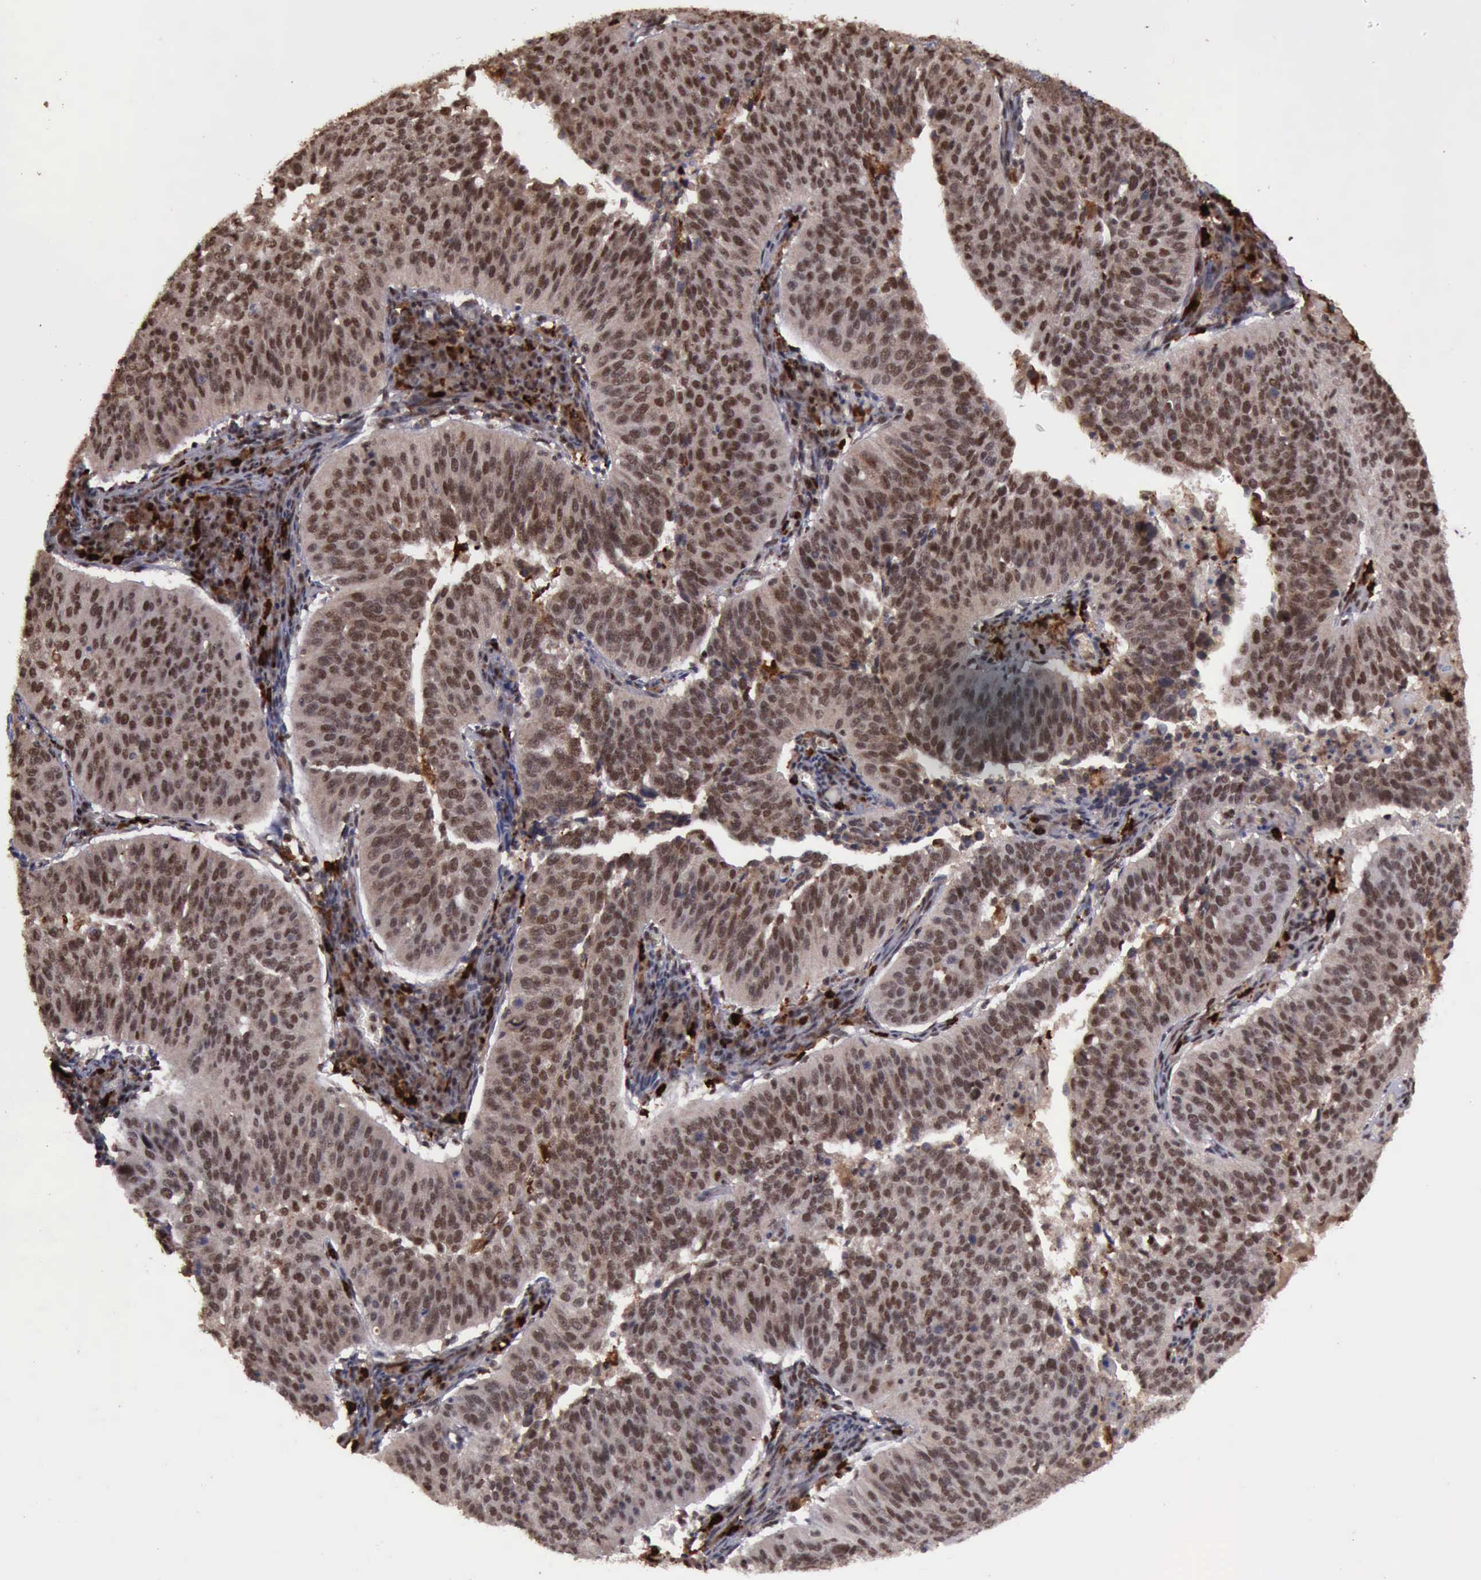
{"staining": {"intensity": "strong", "quantity": ">75%", "location": "cytoplasmic/membranous,nuclear"}, "tissue": "cervical cancer", "cell_type": "Tumor cells", "image_type": "cancer", "snomed": [{"axis": "morphology", "description": "Squamous cell carcinoma, NOS"}, {"axis": "topography", "description": "Cervix"}], "caption": "Immunohistochemistry (DAB (3,3'-diaminobenzidine)) staining of cervical cancer (squamous cell carcinoma) exhibits strong cytoplasmic/membranous and nuclear protein staining in about >75% of tumor cells.", "gene": "TRMT2A", "patient": {"sex": "female", "age": 39}}